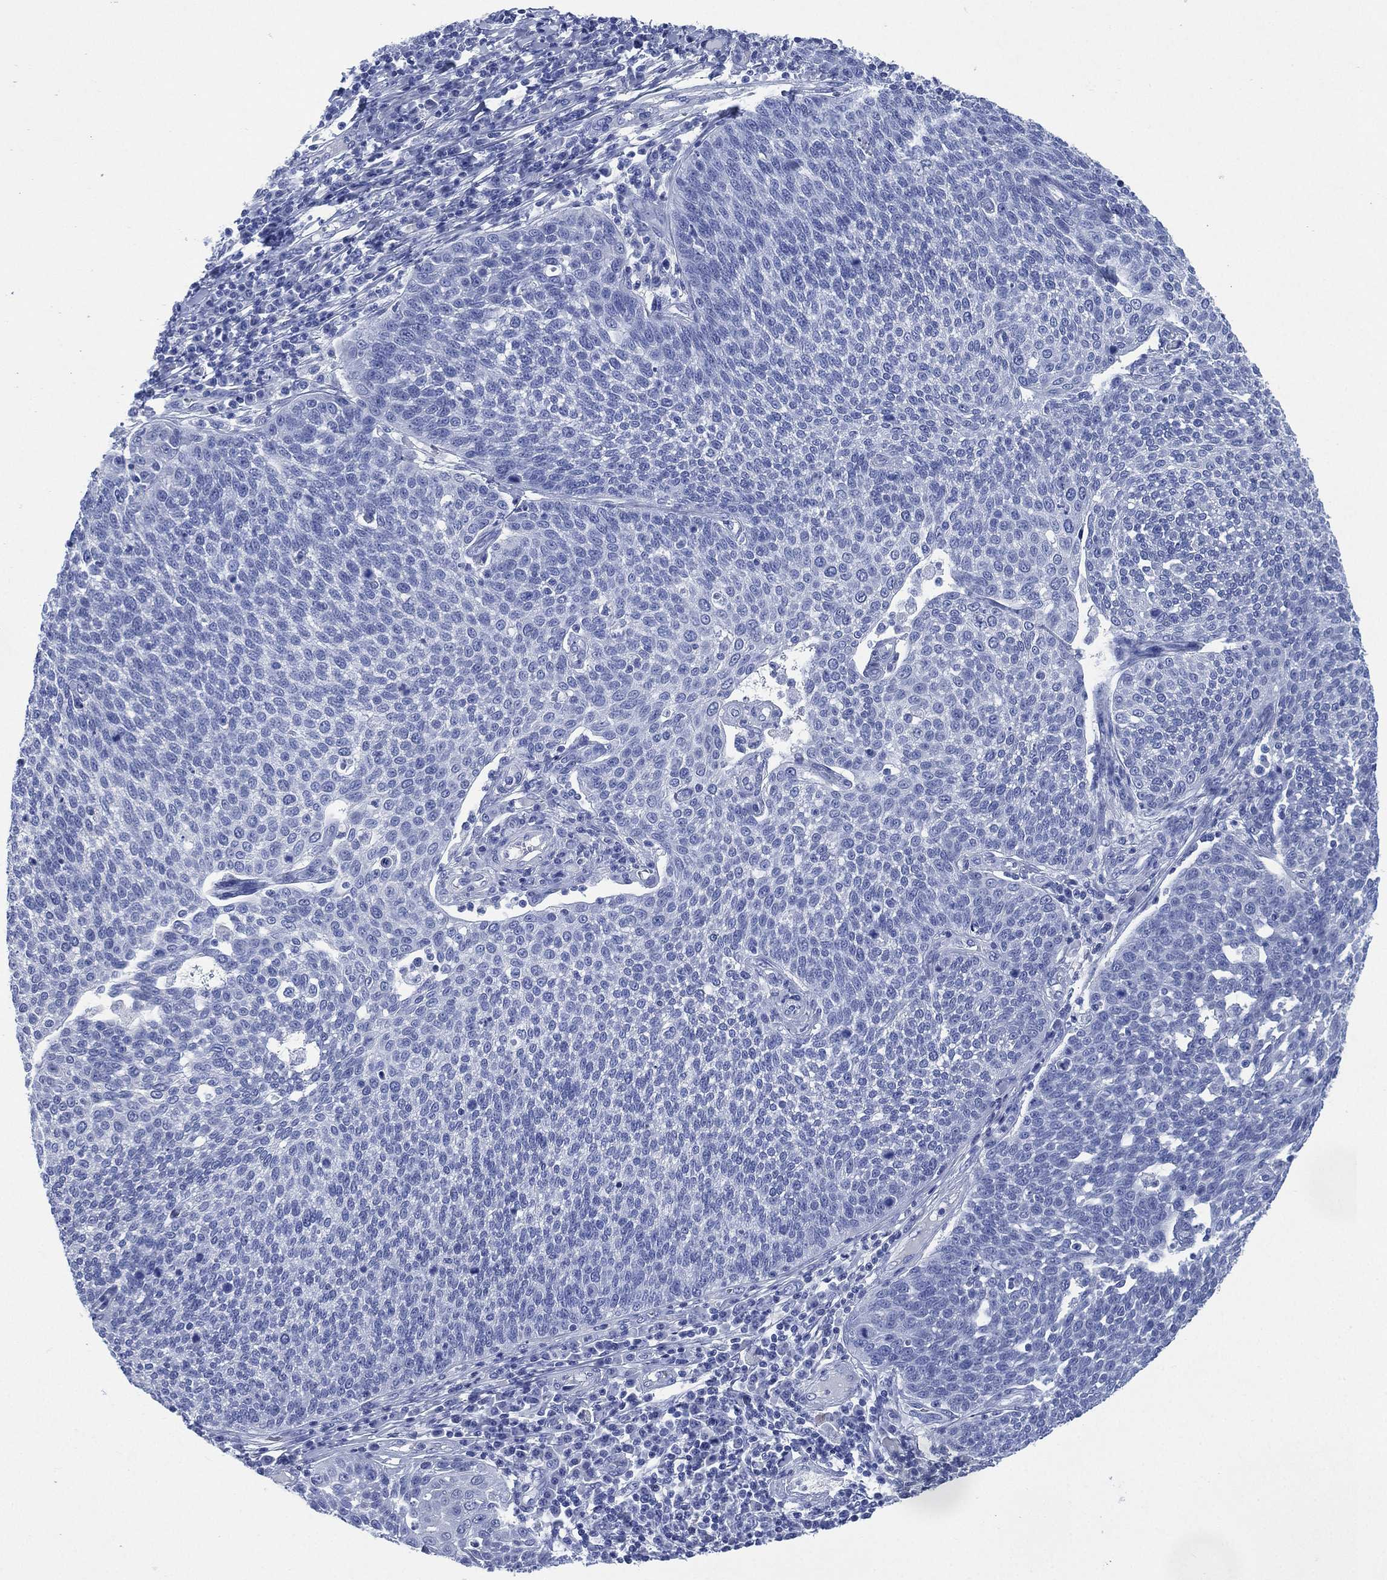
{"staining": {"intensity": "negative", "quantity": "none", "location": "none"}, "tissue": "cervical cancer", "cell_type": "Tumor cells", "image_type": "cancer", "snomed": [{"axis": "morphology", "description": "Squamous cell carcinoma, NOS"}, {"axis": "topography", "description": "Cervix"}], "caption": "Tumor cells are negative for protein expression in human squamous cell carcinoma (cervical). The staining was performed using DAB to visualize the protein expression in brown, while the nuclei were stained in blue with hematoxylin (Magnification: 20x).", "gene": "SIGLECL1", "patient": {"sex": "female", "age": 34}}